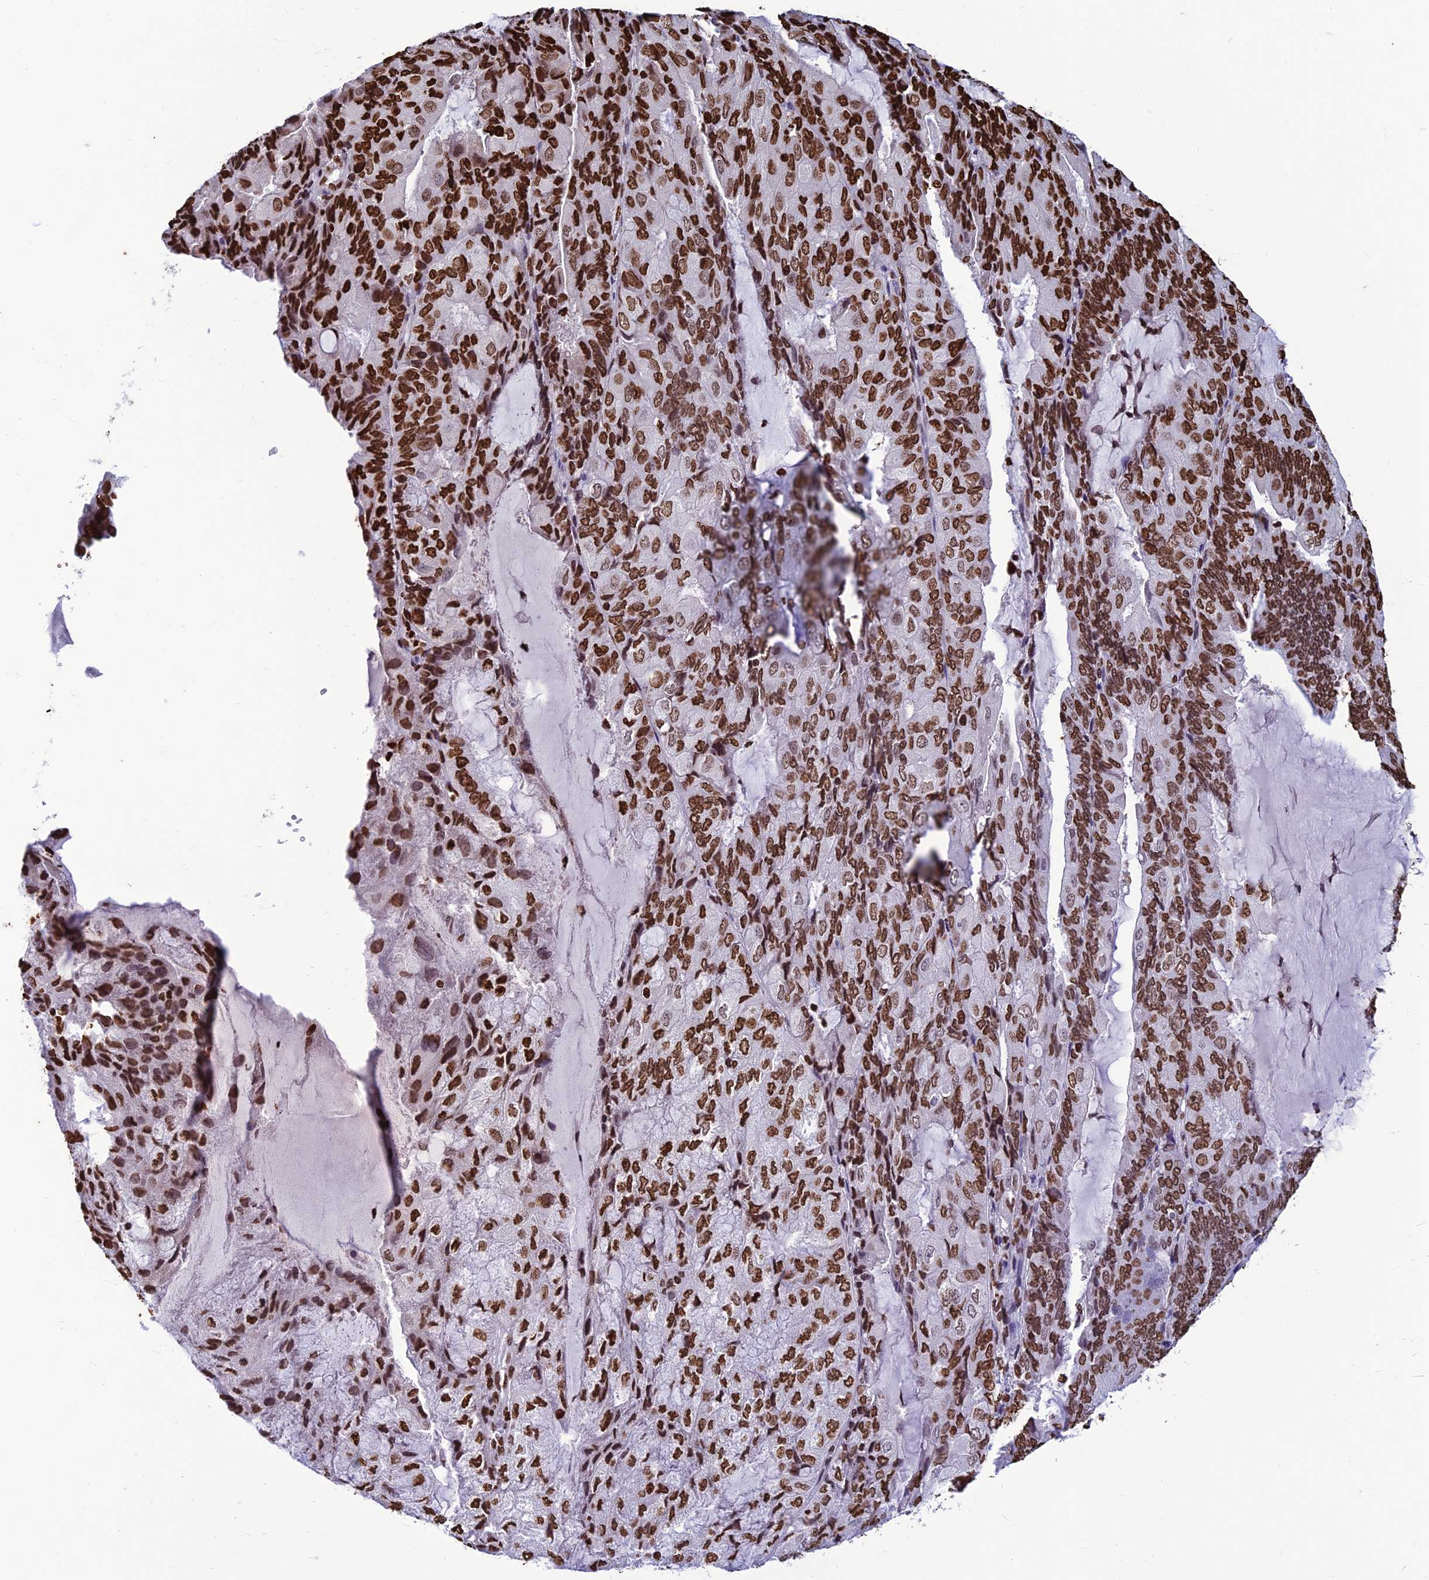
{"staining": {"intensity": "strong", "quantity": ">75%", "location": "nuclear"}, "tissue": "endometrial cancer", "cell_type": "Tumor cells", "image_type": "cancer", "snomed": [{"axis": "morphology", "description": "Adenocarcinoma, NOS"}, {"axis": "topography", "description": "Endometrium"}], "caption": "Protein staining by immunohistochemistry (IHC) shows strong nuclear staining in approximately >75% of tumor cells in endometrial cancer.", "gene": "AKAP17A", "patient": {"sex": "female", "age": 81}}